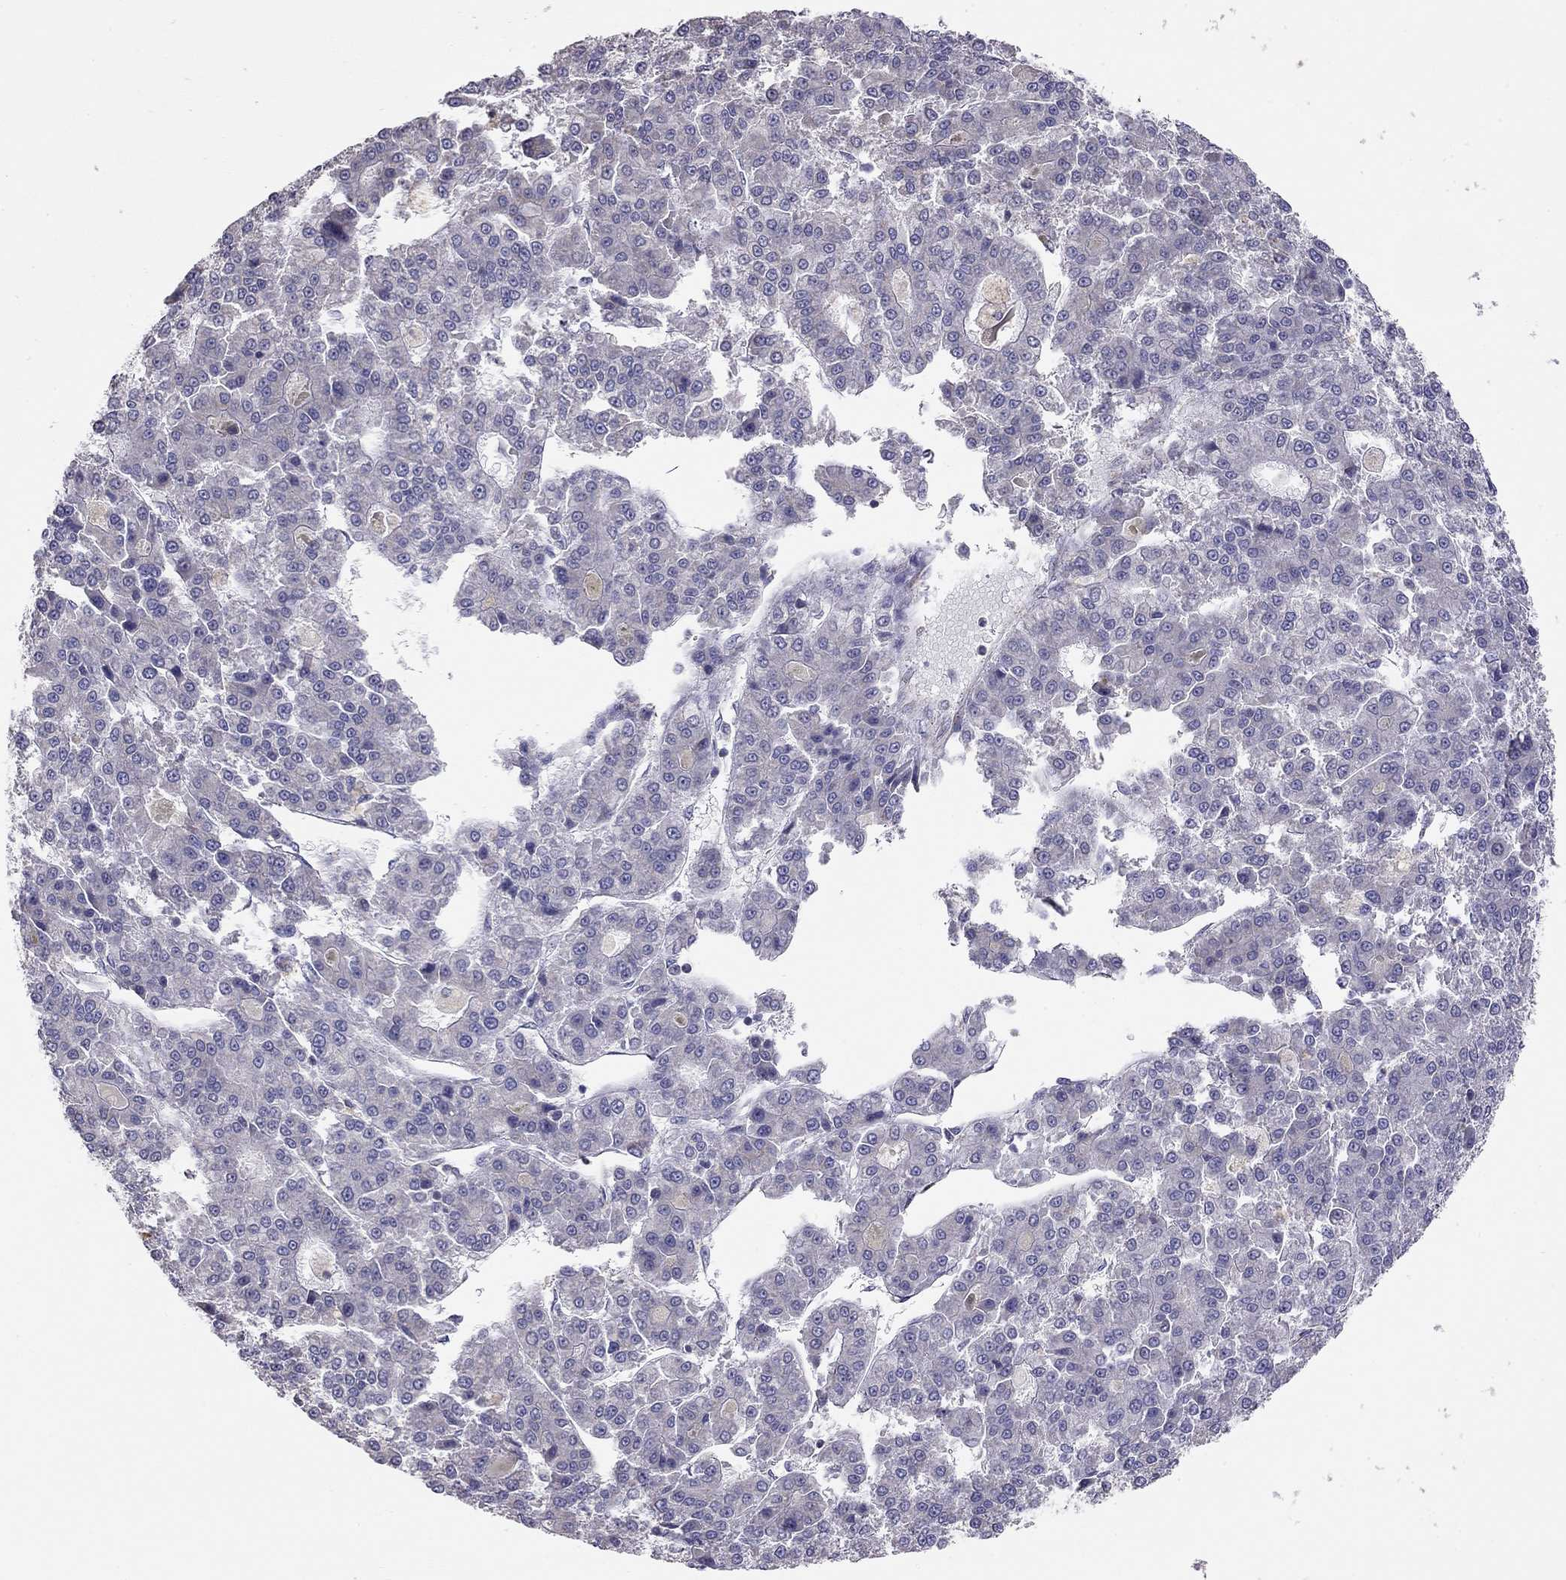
{"staining": {"intensity": "negative", "quantity": "none", "location": "none"}, "tissue": "liver cancer", "cell_type": "Tumor cells", "image_type": "cancer", "snomed": [{"axis": "morphology", "description": "Carcinoma, Hepatocellular, NOS"}, {"axis": "topography", "description": "Liver"}], "caption": "The photomicrograph exhibits no significant staining in tumor cells of liver cancer.", "gene": "LRIT3", "patient": {"sex": "male", "age": 70}}